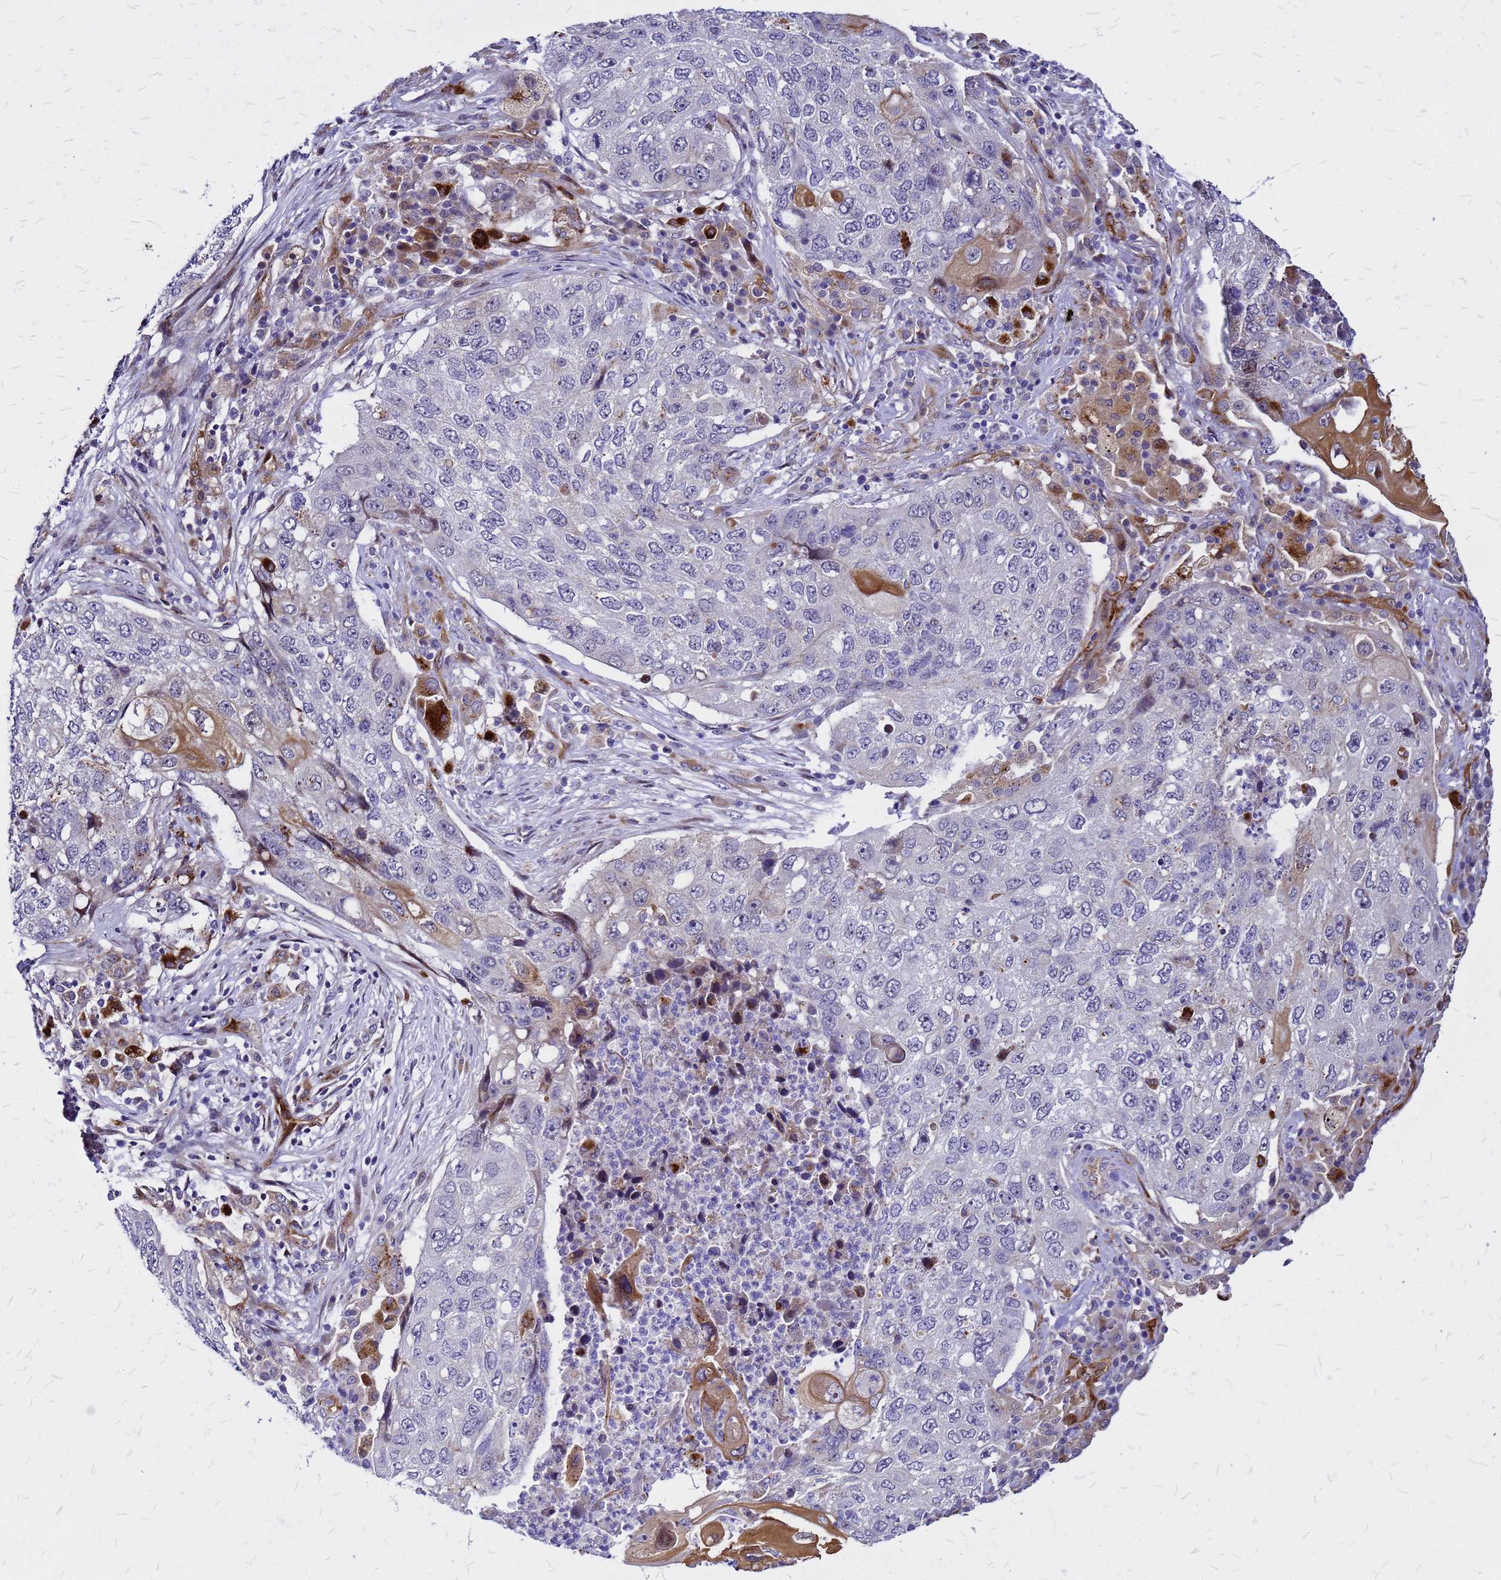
{"staining": {"intensity": "moderate", "quantity": "<25%", "location": "cytoplasmic/membranous"}, "tissue": "lung cancer", "cell_type": "Tumor cells", "image_type": "cancer", "snomed": [{"axis": "morphology", "description": "Squamous cell carcinoma, NOS"}, {"axis": "topography", "description": "Lung"}], "caption": "Brown immunohistochemical staining in human lung cancer (squamous cell carcinoma) reveals moderate cytoplasmic/membranous expression in approximately <25% of tumor cells. (DAB (3,3'-diaminobenzidine) IHC with brightfield microscopy, high magnification).", "gene": "NOSTRIN", "patient": {"sex": "female", "age": 63}}